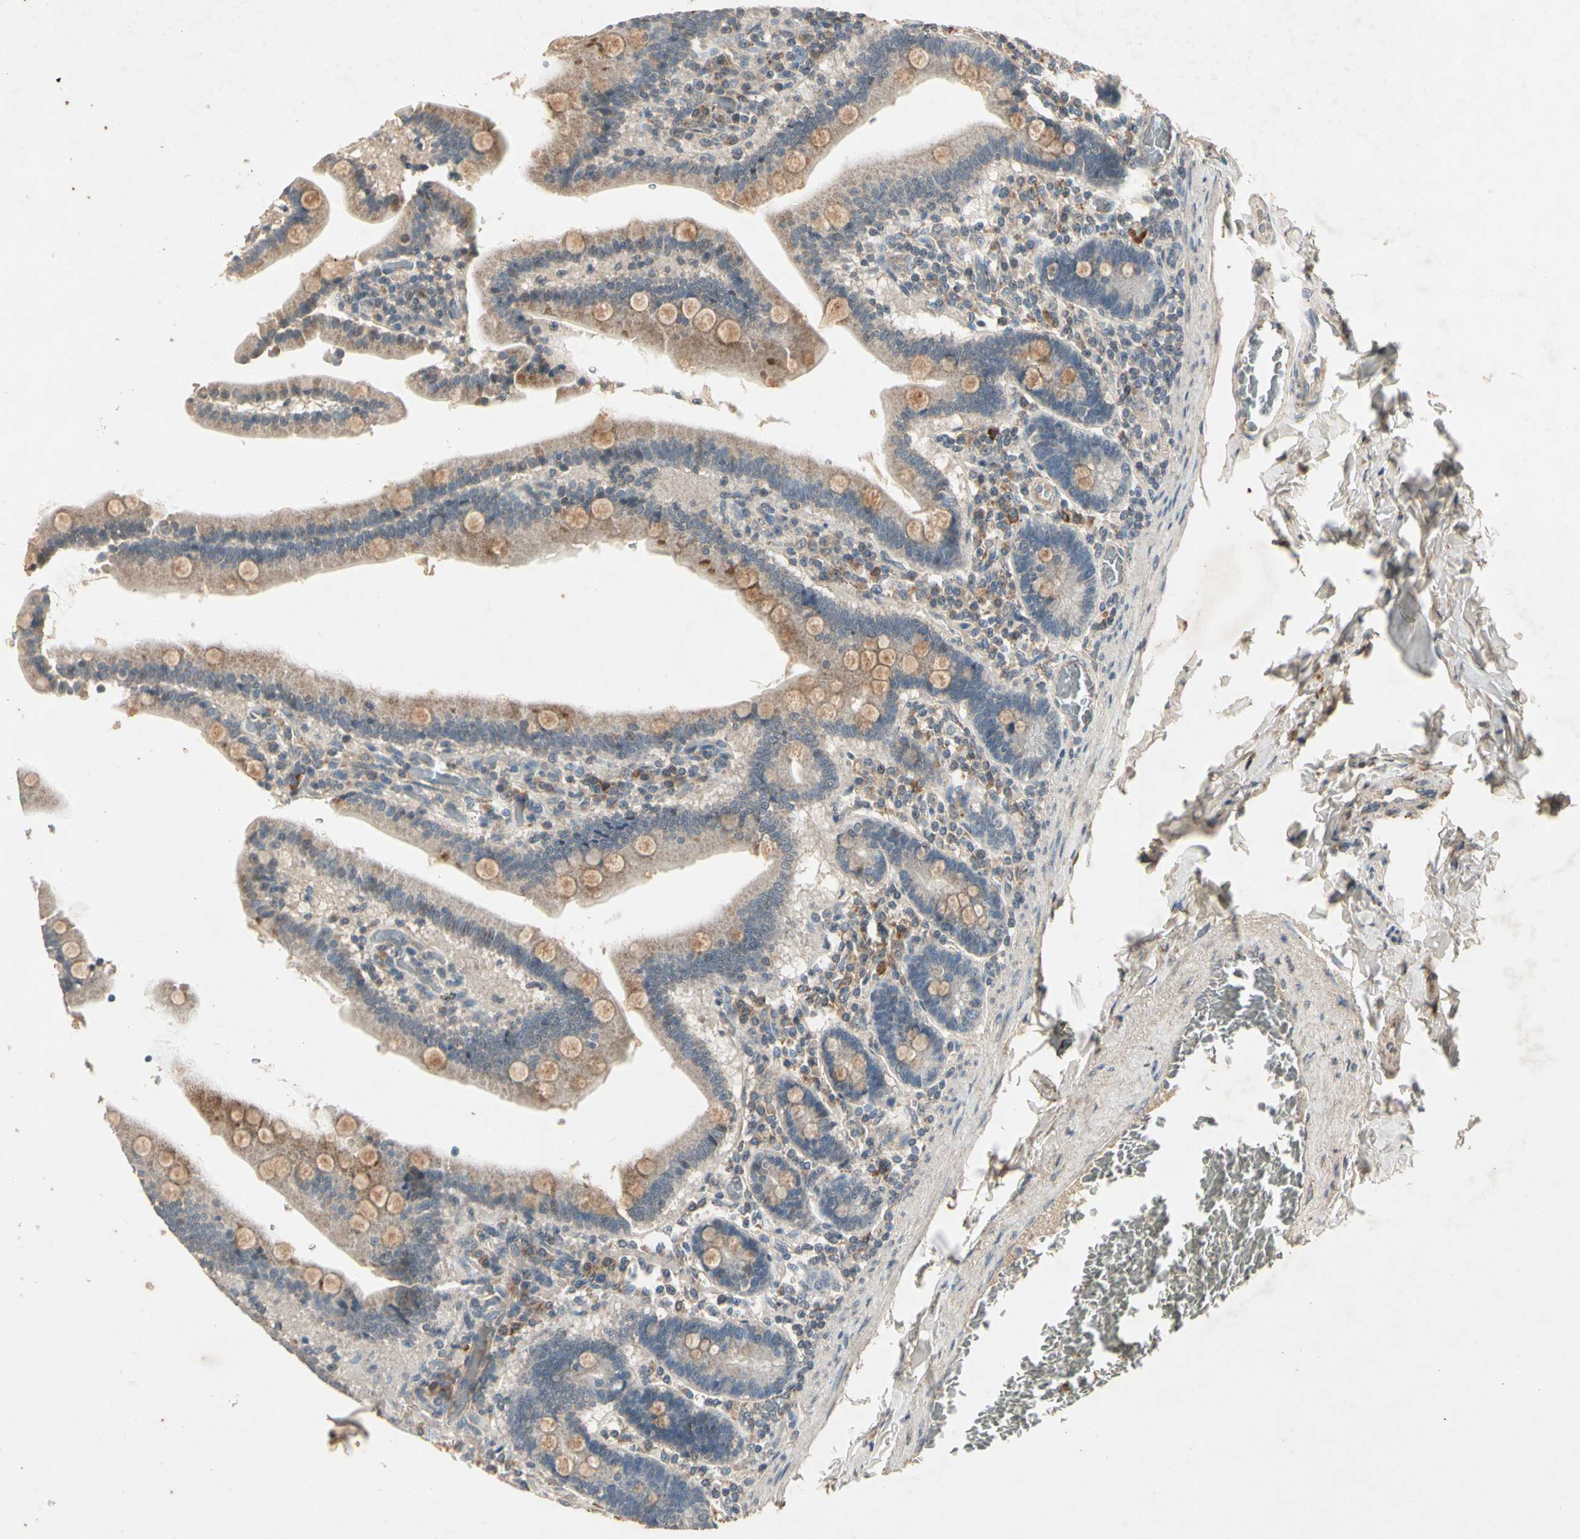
{"staining": {"intensity": "weak", "quantity": ">75%", "location": "cytoplasmic/membranous"}, "tissue": "duodenum", "cell_type": "Glandular cells", "image_type": "normal", "snomed": [{"axis": "morphology", "description": "Normal tissue, NOS"}, {"axis": "topography", "description": "Duodenum"}], "caption": "Duodenum stained for a protein displays weak cytoplasmic/membranous positivity in glandular cells.", "gene": "GPLD1", "patient": {"sex": "female", "age": 53}}